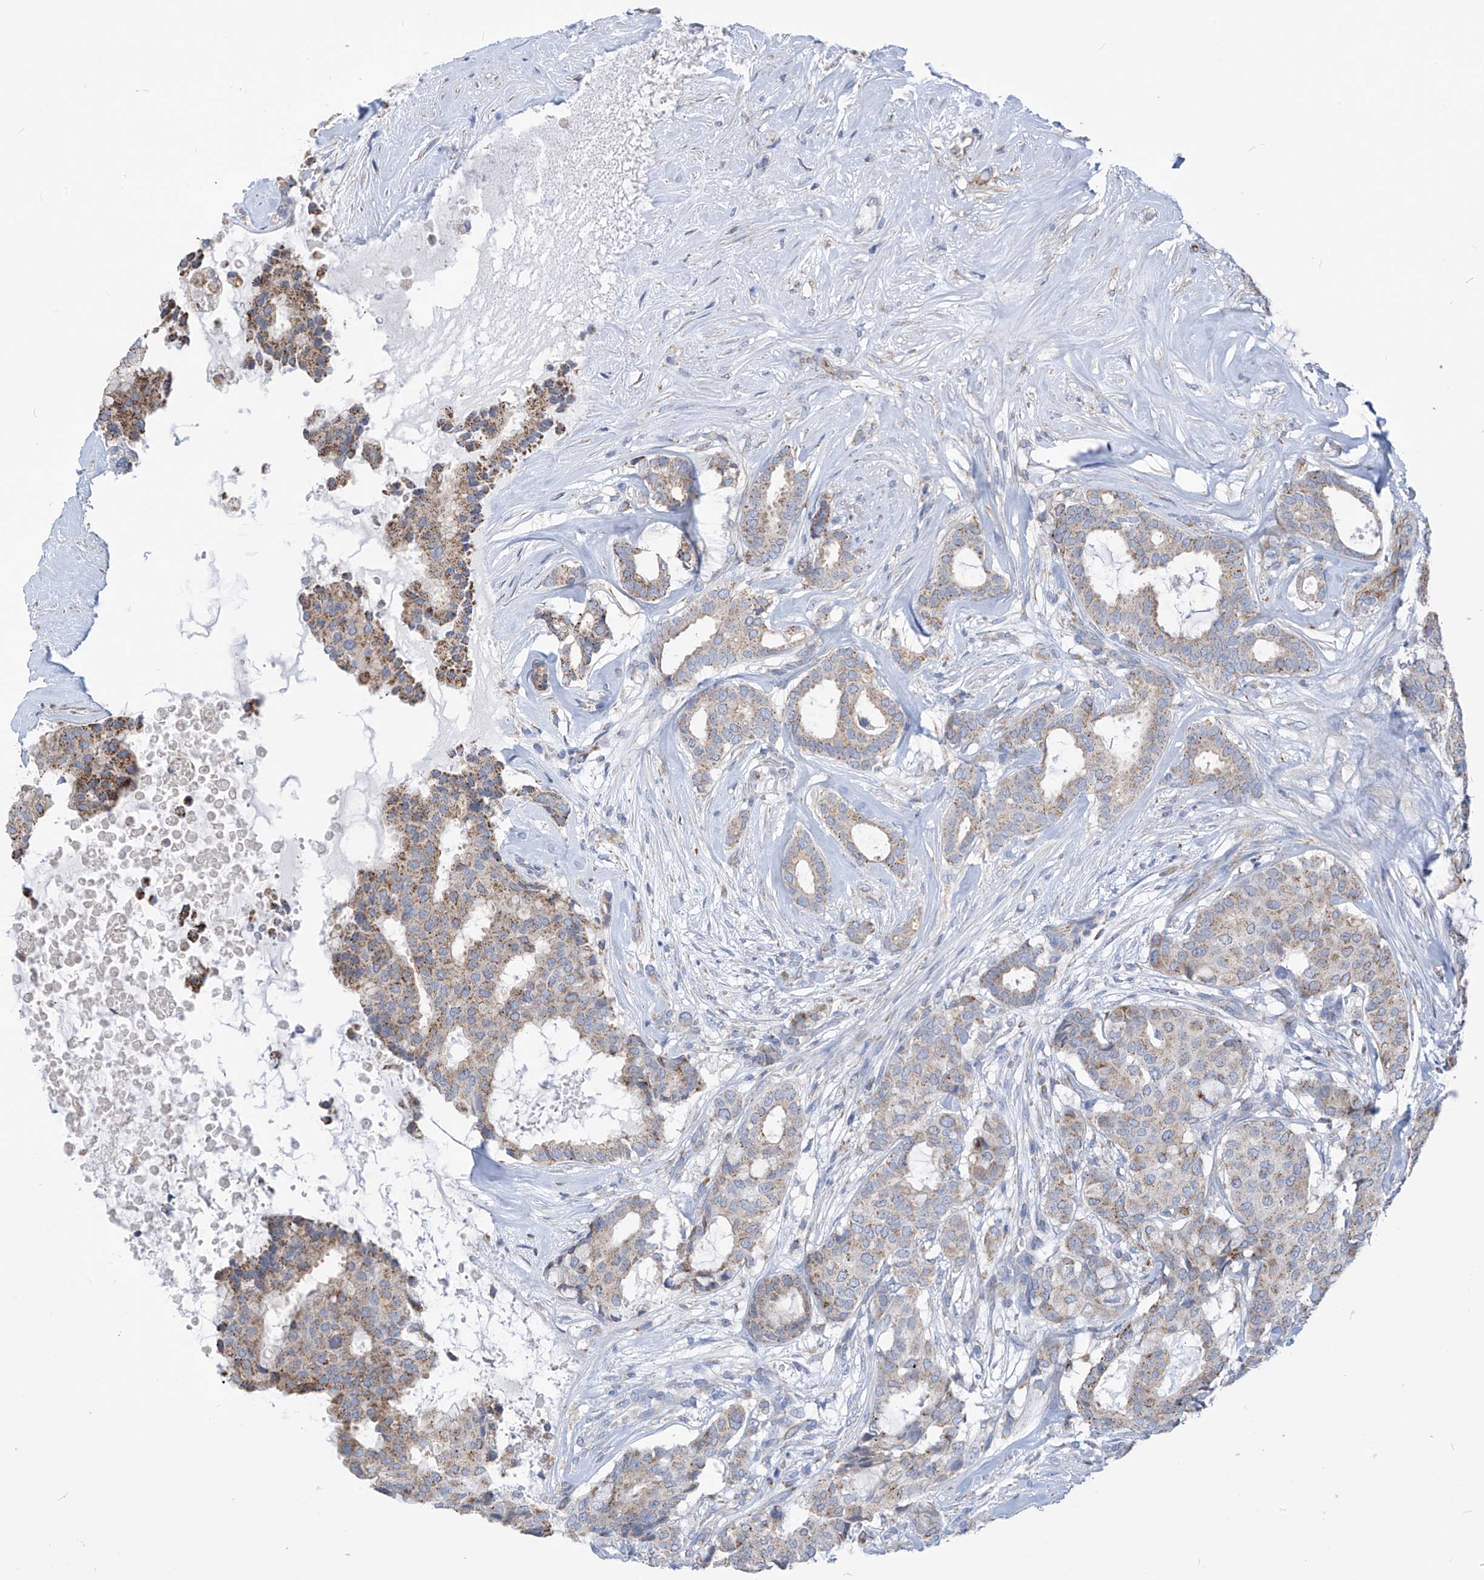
{"staining": {"intensity": "moderate", "quantity": "25%-75%", "location": "cytoplasmic/membranous"}, "tissue": "breast cancer", "cell_type": "Tumor cells", "image_type": "cancer", "snomed": [{"axis": "morphology", "description": "Duct carcinoma"}, {"axis": "topography", "description": "Breast"}], "caption": "The histopathology image exhibits immunohistochemical staining of breast cancer. There is moderate cytoplasmic/membranous positivity is appreciated in approximately 25%-75% of tumor cells.", "gene": "EIF5B", "patient": {"sex": "female", "age": 75}}